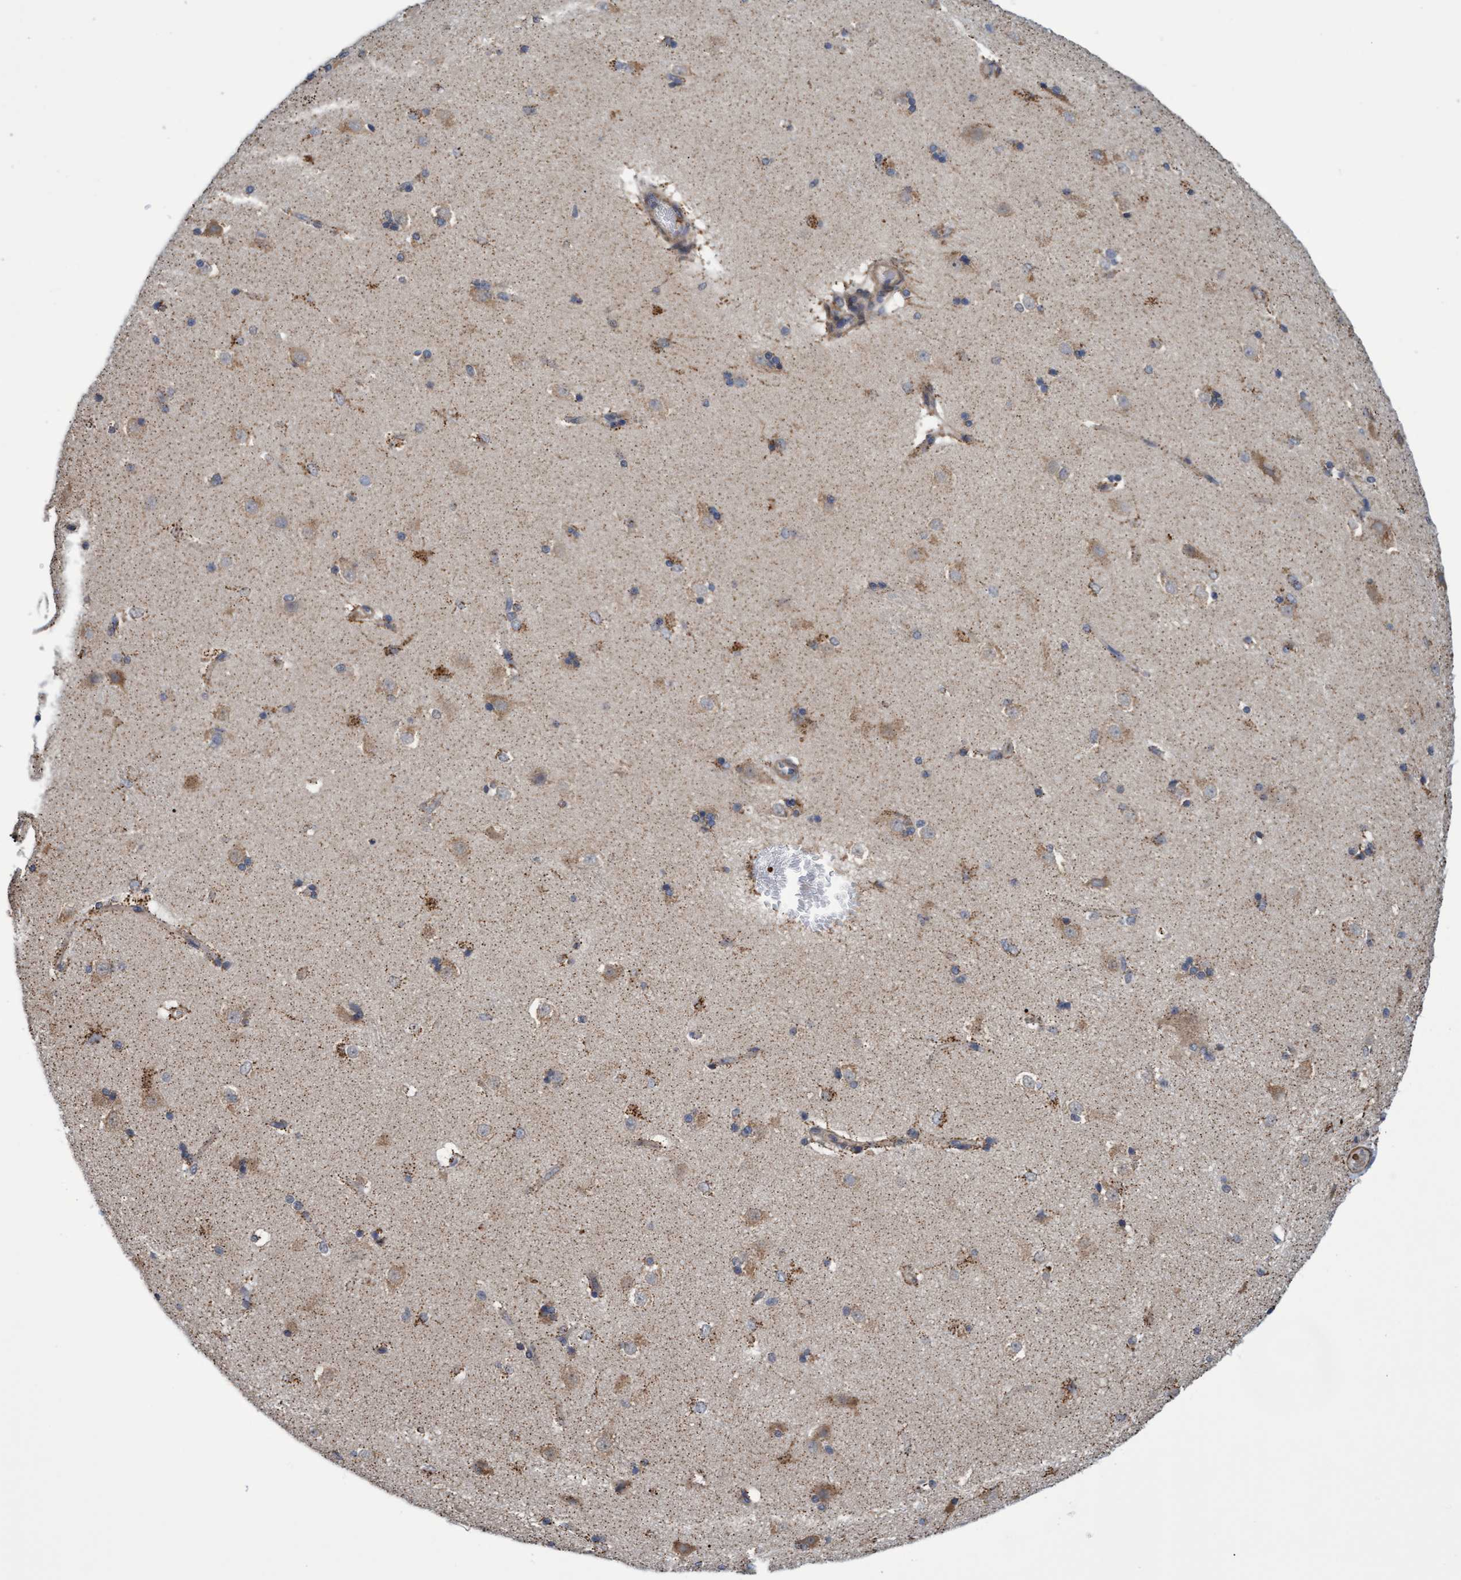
{"staining": {"intensity": "moderate", "quantity": "<25%", "location": "cytoplasmic/membranous"}, "tissue": "caudate", "cell_type": "Glial cells", "image_type": "normal", "snomed": [{"axis": "morphology", "description": "Normal tissue, NOS"}, {"axis": "topography", "description": "Lateral ventricle wall"}], "caption": "Human caudate stained with a brown dye displays moderate cytoplasmic/membranous positive staining in approximately <25% of glial cells.", "gene": "NAA15", "patient": {"sex": "female", "age": 19}}